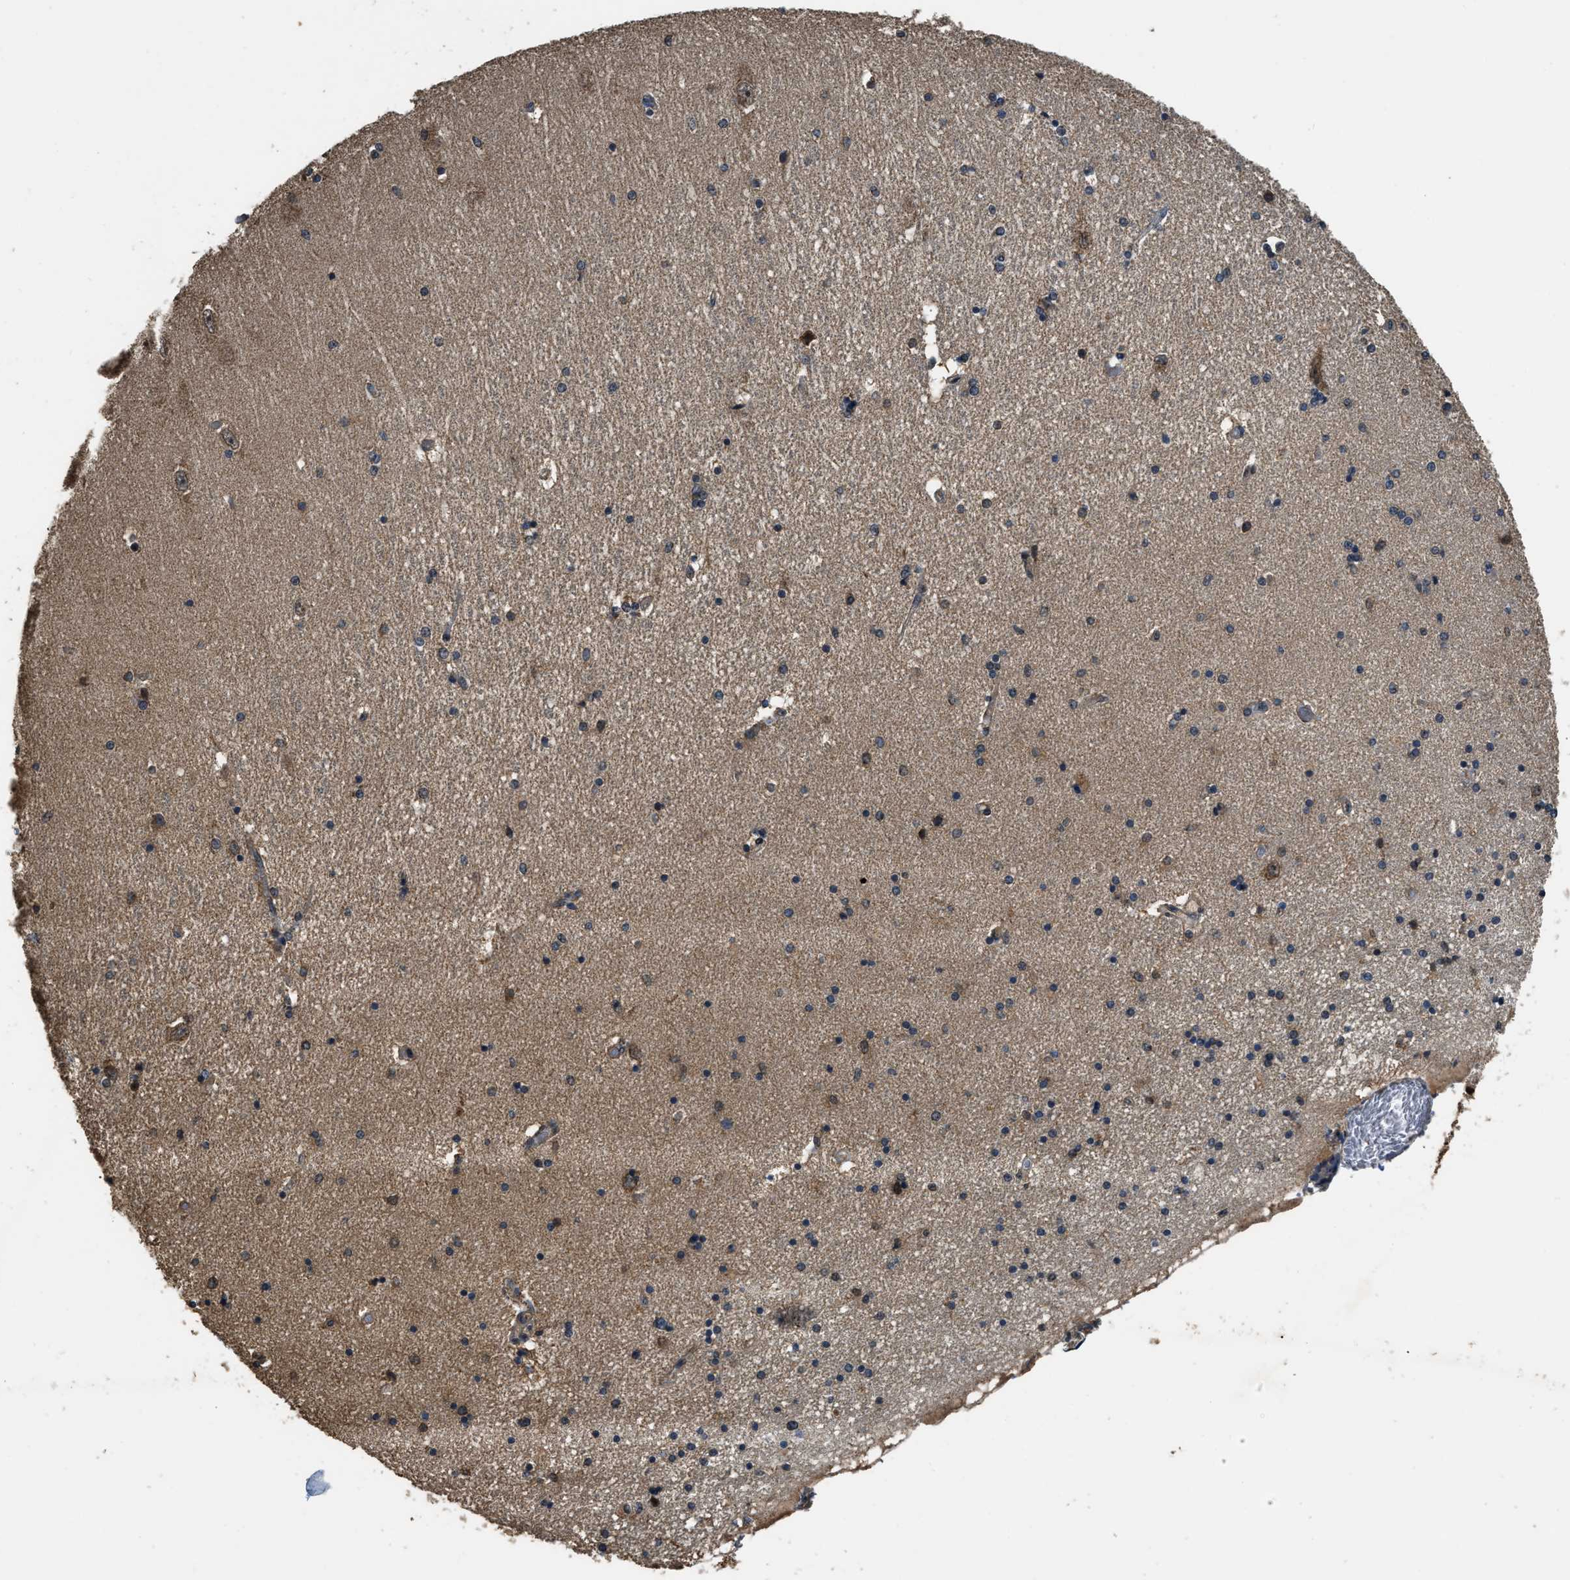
{"staining": {"intensity": "weak", "quantity": "25%-75%", "location": "cytoplasmic/membranous"}, "tissue": "hippocampus", "cell_type": "Glial cells", "image_type": "normal", "snomed": [{"axis": "morphology", "description": "Normal tissue, NOS"}, {"axis": "topography", "description": "Hippocampus"}], "caption": "Immunohistochemical staining of normal human hippocampus reveals weak cytoplasmic/membranous protein expression in about 25%-75% of glial cells. The protein of interest is shown in brown color, while the nuclei are stained blue.", "gene": "DENND6B", "patient": {"sex": "female", "age": 54}}